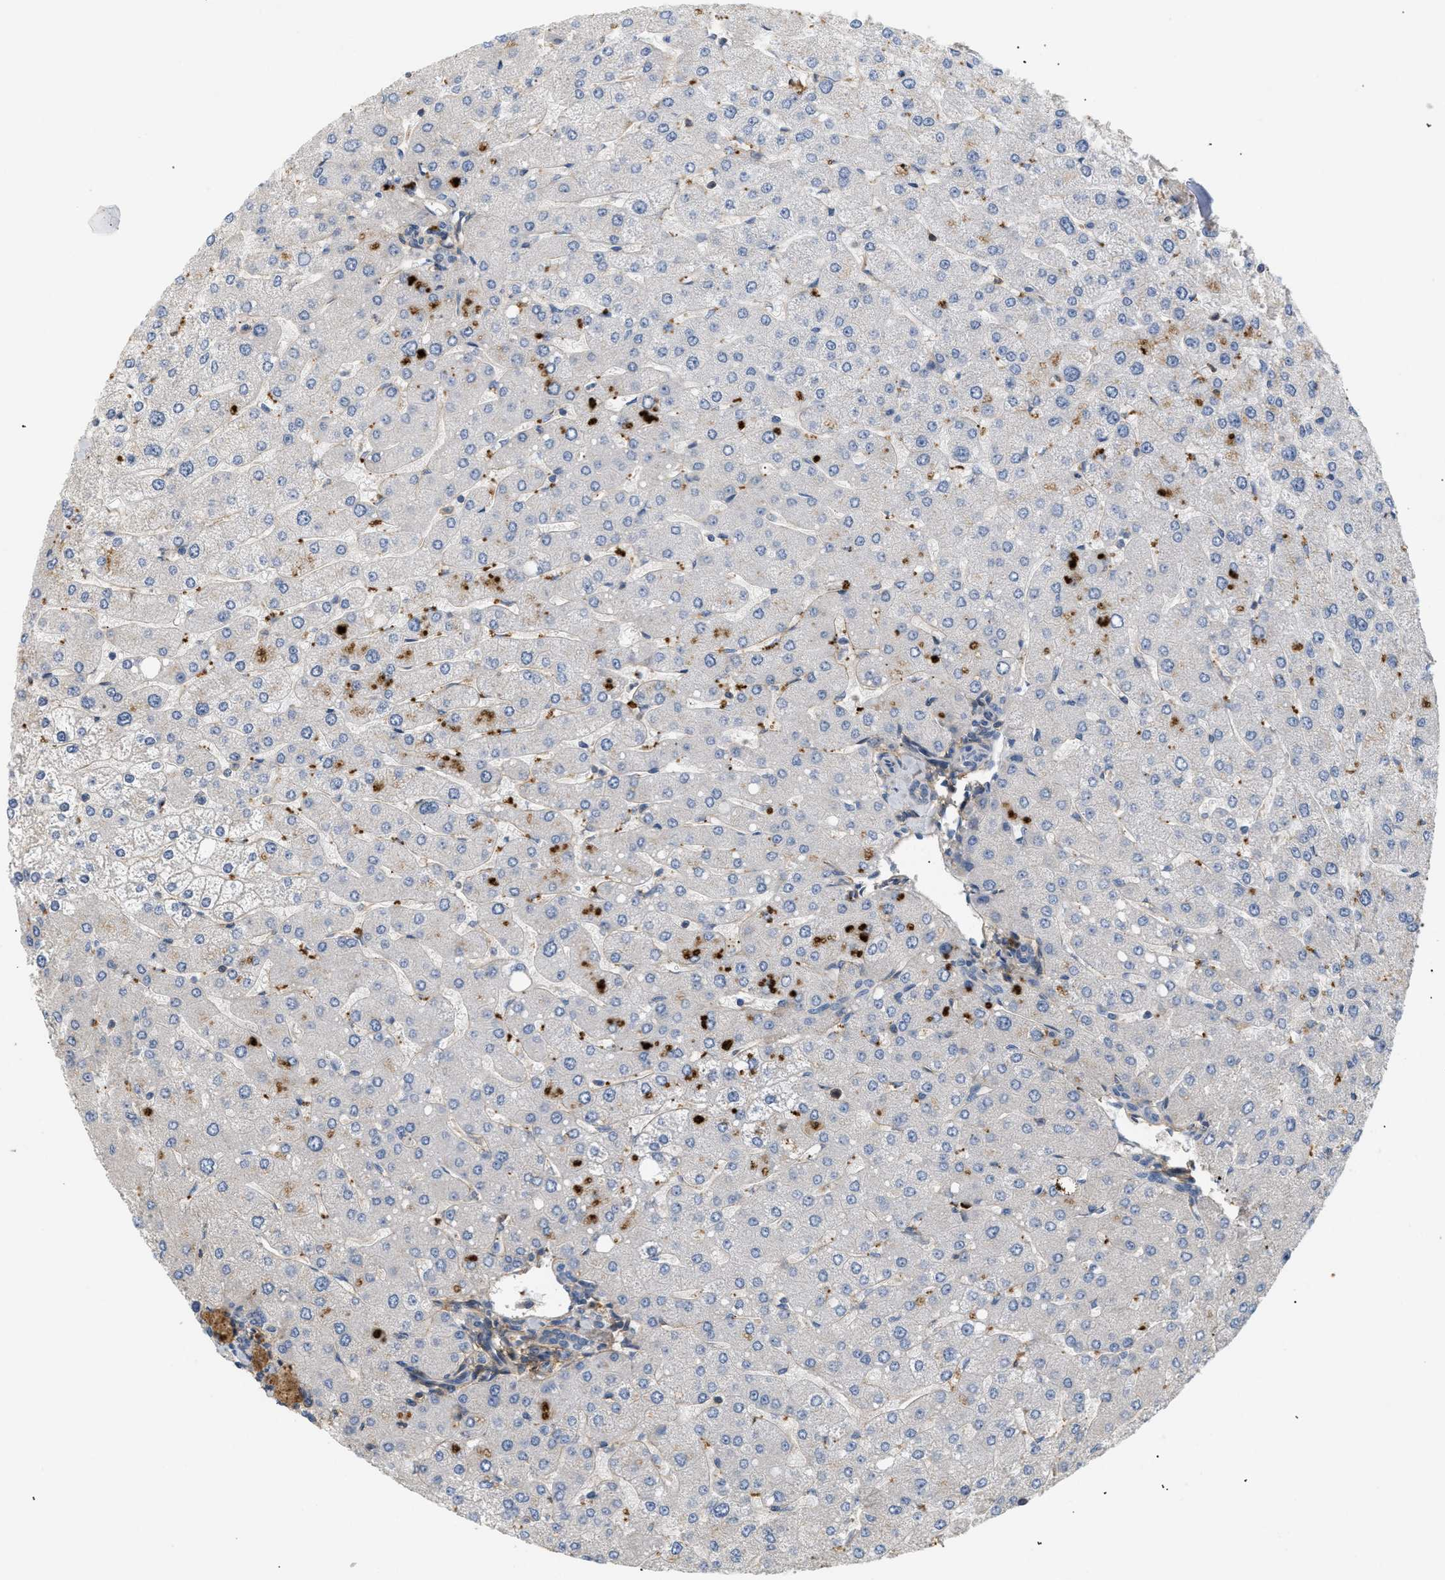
{"staining": {"intensity": "weak", "quantity": "25%-75%", "location": "cytoplasmic/membranous"}, "tissue": "liver", "cell_type": "Cholangiocytes", "image_type": "normal", "snomed": [{"axis": "morphology", "description": "Normal tissue, NOS"}, {"axis": "topography", "description": "Liver"}], "caption": "Weak cytoplasmic/membranous protein staining is appreciated in approximately 25%-75% of cholangiocytes in liver. The staining was performed using DAB (3,3'-diaminobenzidine) to visualize the protein expression in brown, while the nuclei were stained in blue with hematoxylin (Magnification: 20x).", "gene": "FARS2", "patient": {"sex": "male", "age": 55}}